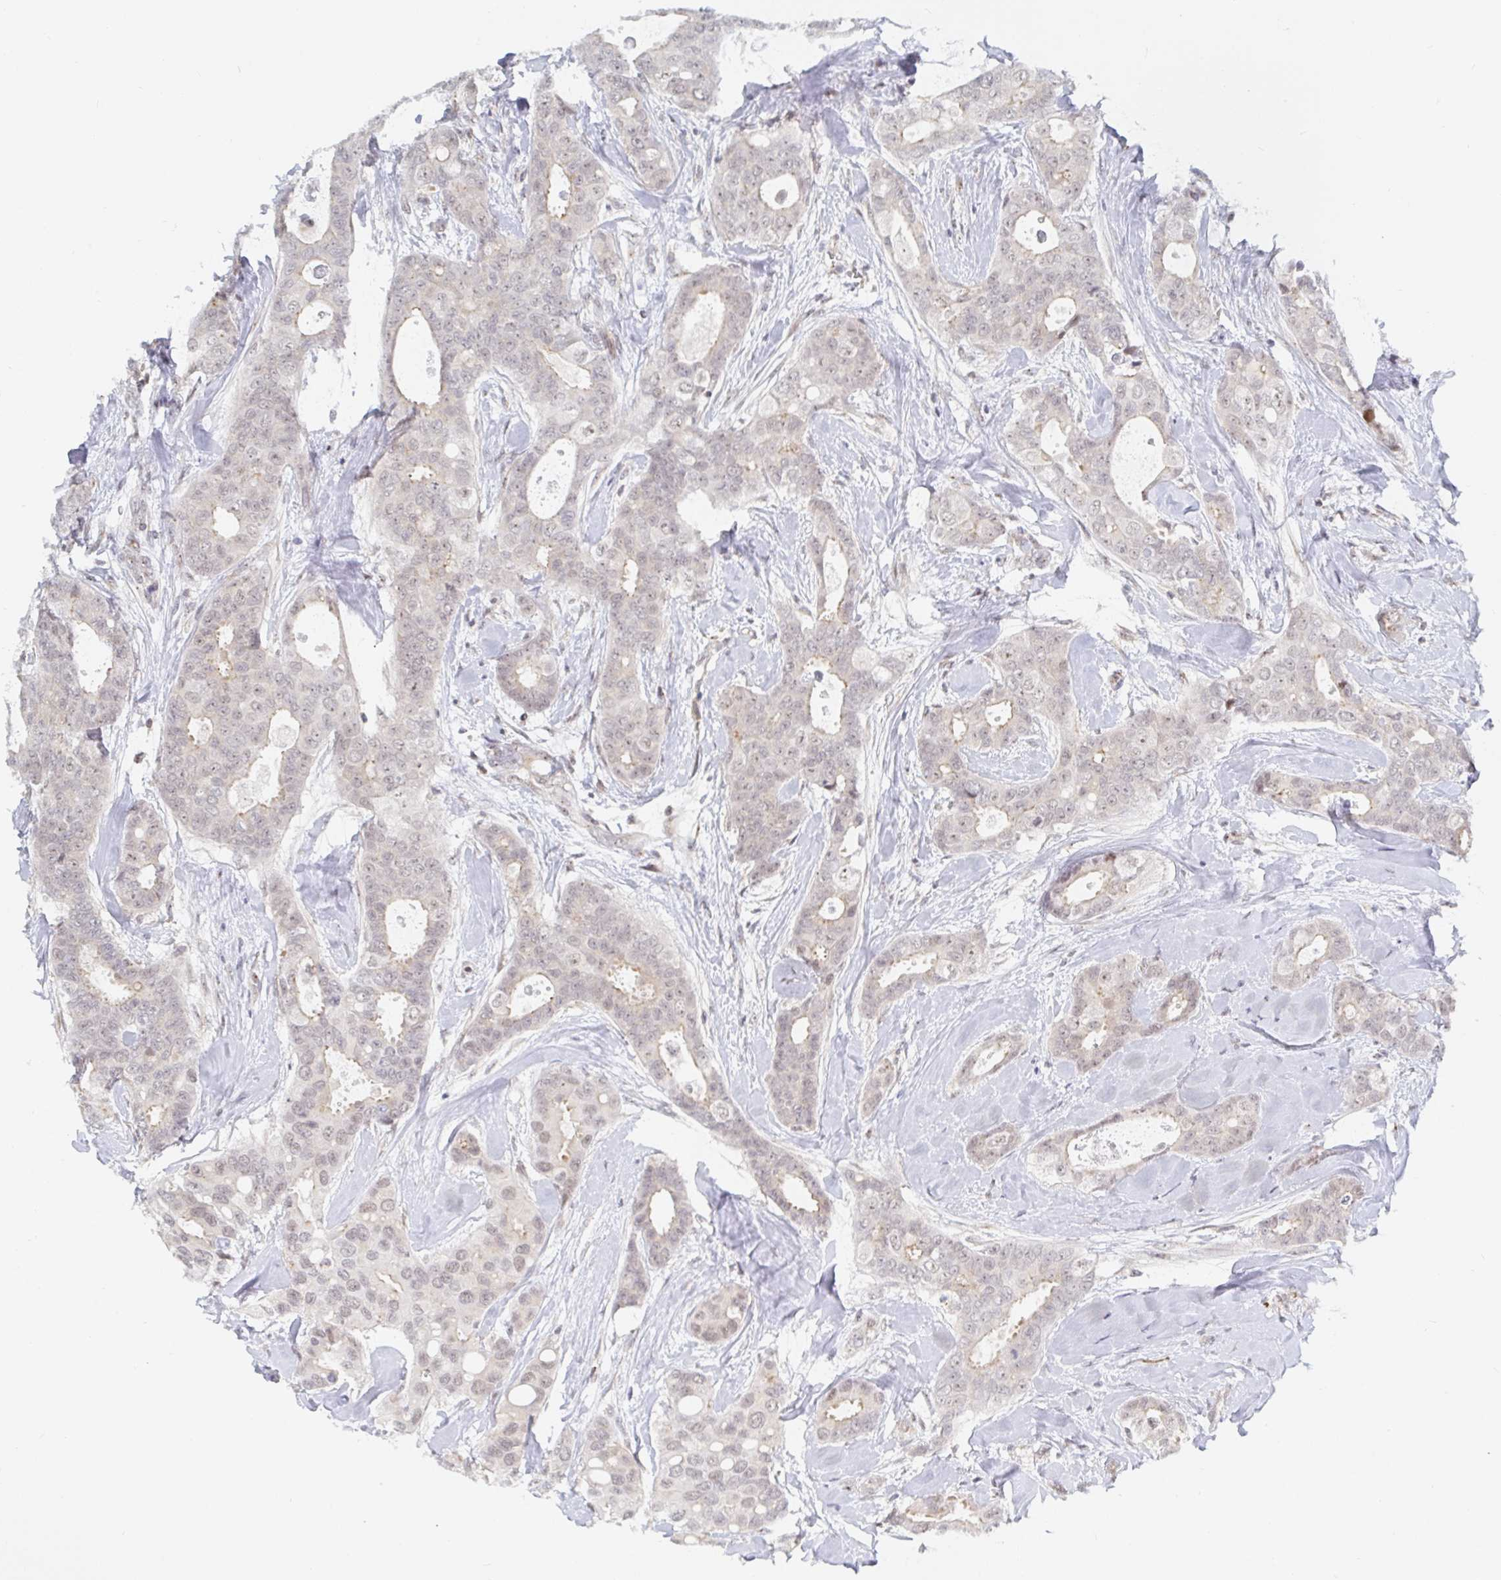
{"staining": {"intensity": "weak", "quantity": "<25%", "location": "nuclear"}, "tissue": "breast cancer", "cell_type": "Tumor cells", "image_type": "cancer", "snomed": [{"axis": "morphology", "description": "Duct carcinoma"}, {"axis": "topography", "description": "Breast"}], "caption": "An IHC image of breast cancer (infiltrating ductal carcinoma) is shown. There is no staining in tumor cells of breast cancer (infiltrating ductal carcinoma).", "gene": "CHD2", "patient": {"sex": "female", "age": 45}}